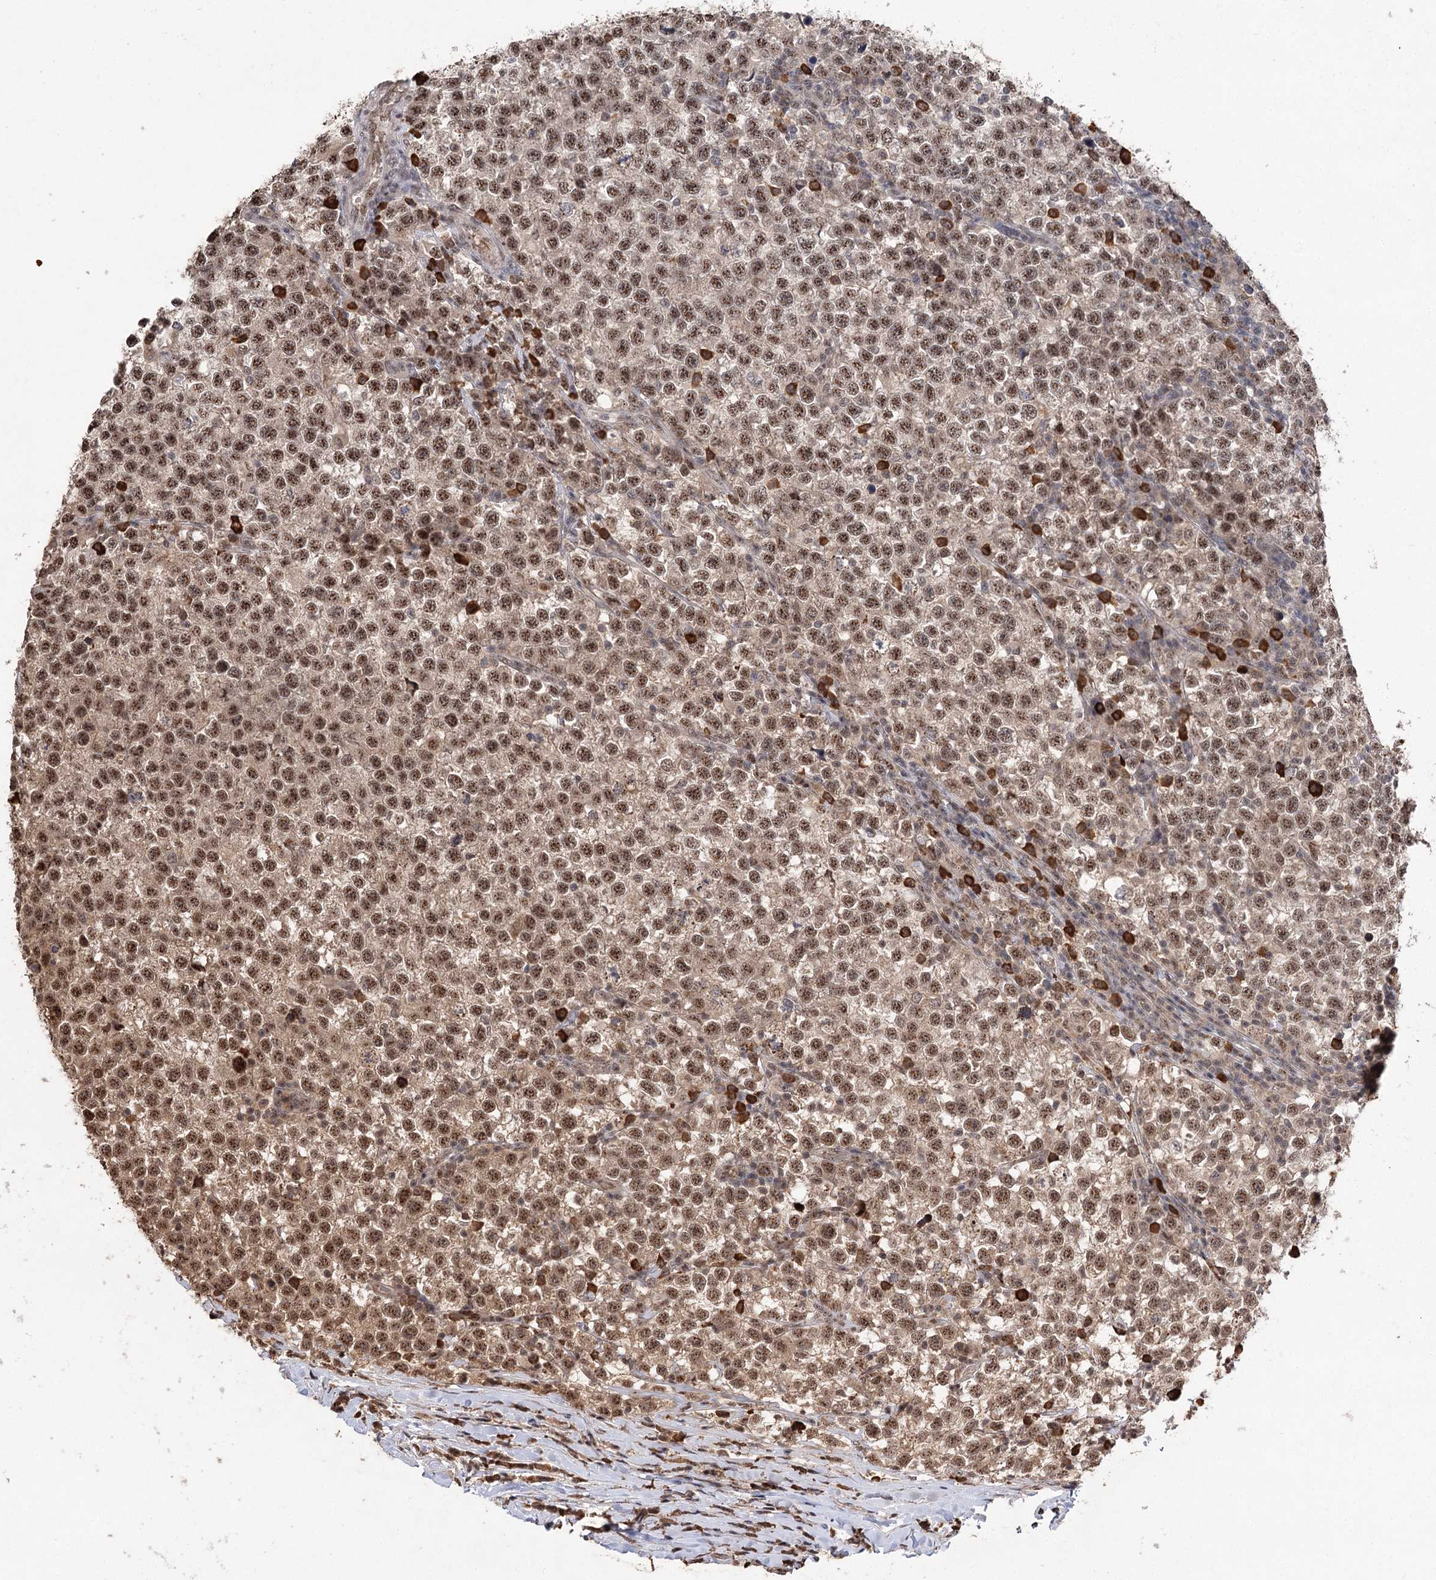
{"staining": {"intensity": "moderate", "quantity": ">75%", "location": "nuclear"}, "tissue": "testis cancer", "cell_type": "Tumor cells", "image_type": "cancer", "snomed": [{"axis": "morphology", "description": "Normal tissue, NOS"}, {"axis": "morphology", "description": "Seminoma, NOS"}, {"axis": "topography", "description": "Testis"}], "caption": "This is a micrograph of immunohistochemistry staining of testis cancer (seminoma), which shows moderate positivity in the nuclear of tumor cells.", "gene": "PYROXD1", "patient": {"sex": "male", "age": 43}}